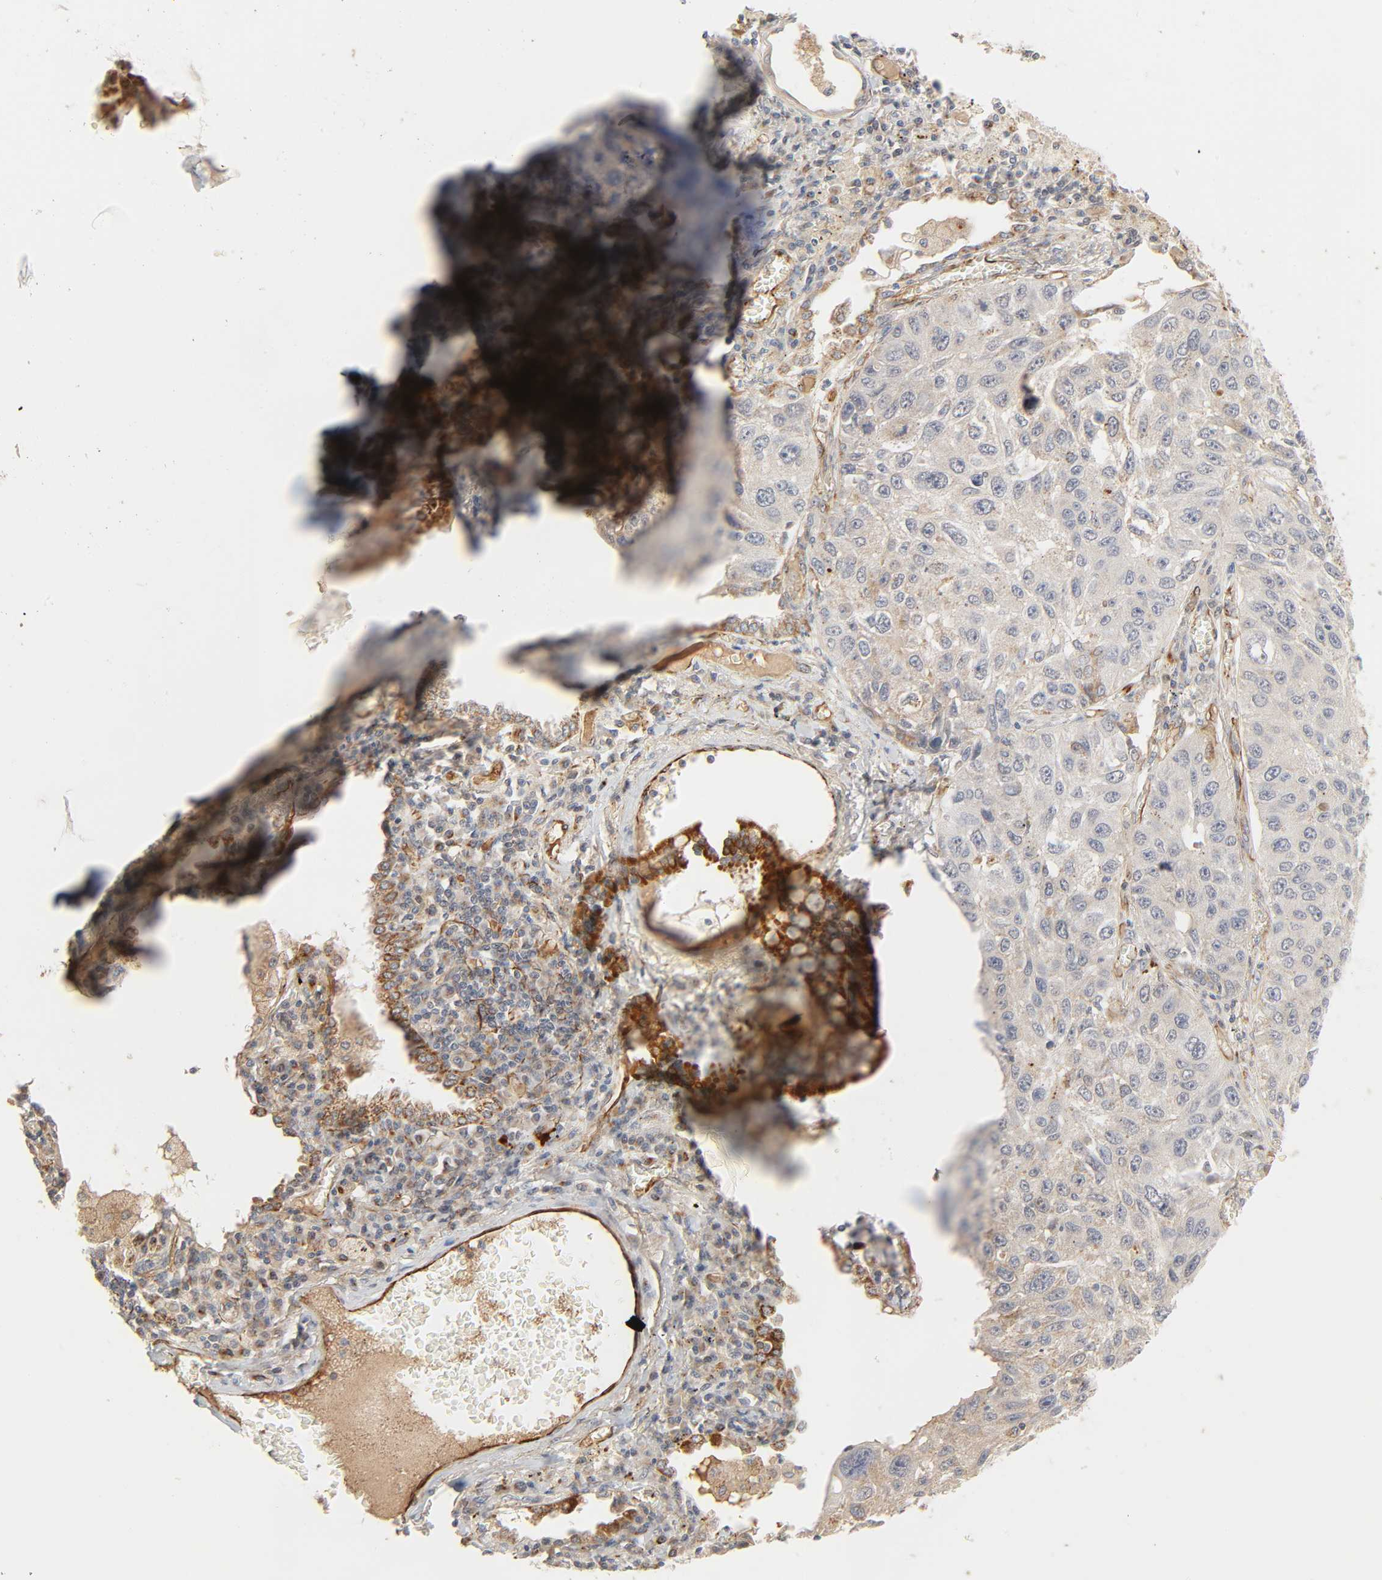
{"staining": {"intensity": "weak", "quantity": ">75%", "location": "cytoplasmic/membranous"}, "tissue": "lung cancer", "cell_type": "Tumor cells", "image_type": "cancer", "snomed": [{"axis": "morphology", "description": "Squamous cell carcinoma, NOS"}, {"axis": "topography", "description": "Lung"}], "caption": "Tumor cells demonstrate low levels of weak cytoplasmic/membranous expression in about >75% of cells in human lung squamous cell carcinoma. (Stains: DAB in brown, nuclei in blue, Microscopy: brightfield microscopy at high magnification).", "gene": "REEP6", "patient": {"sex": "male", "age": 71}}